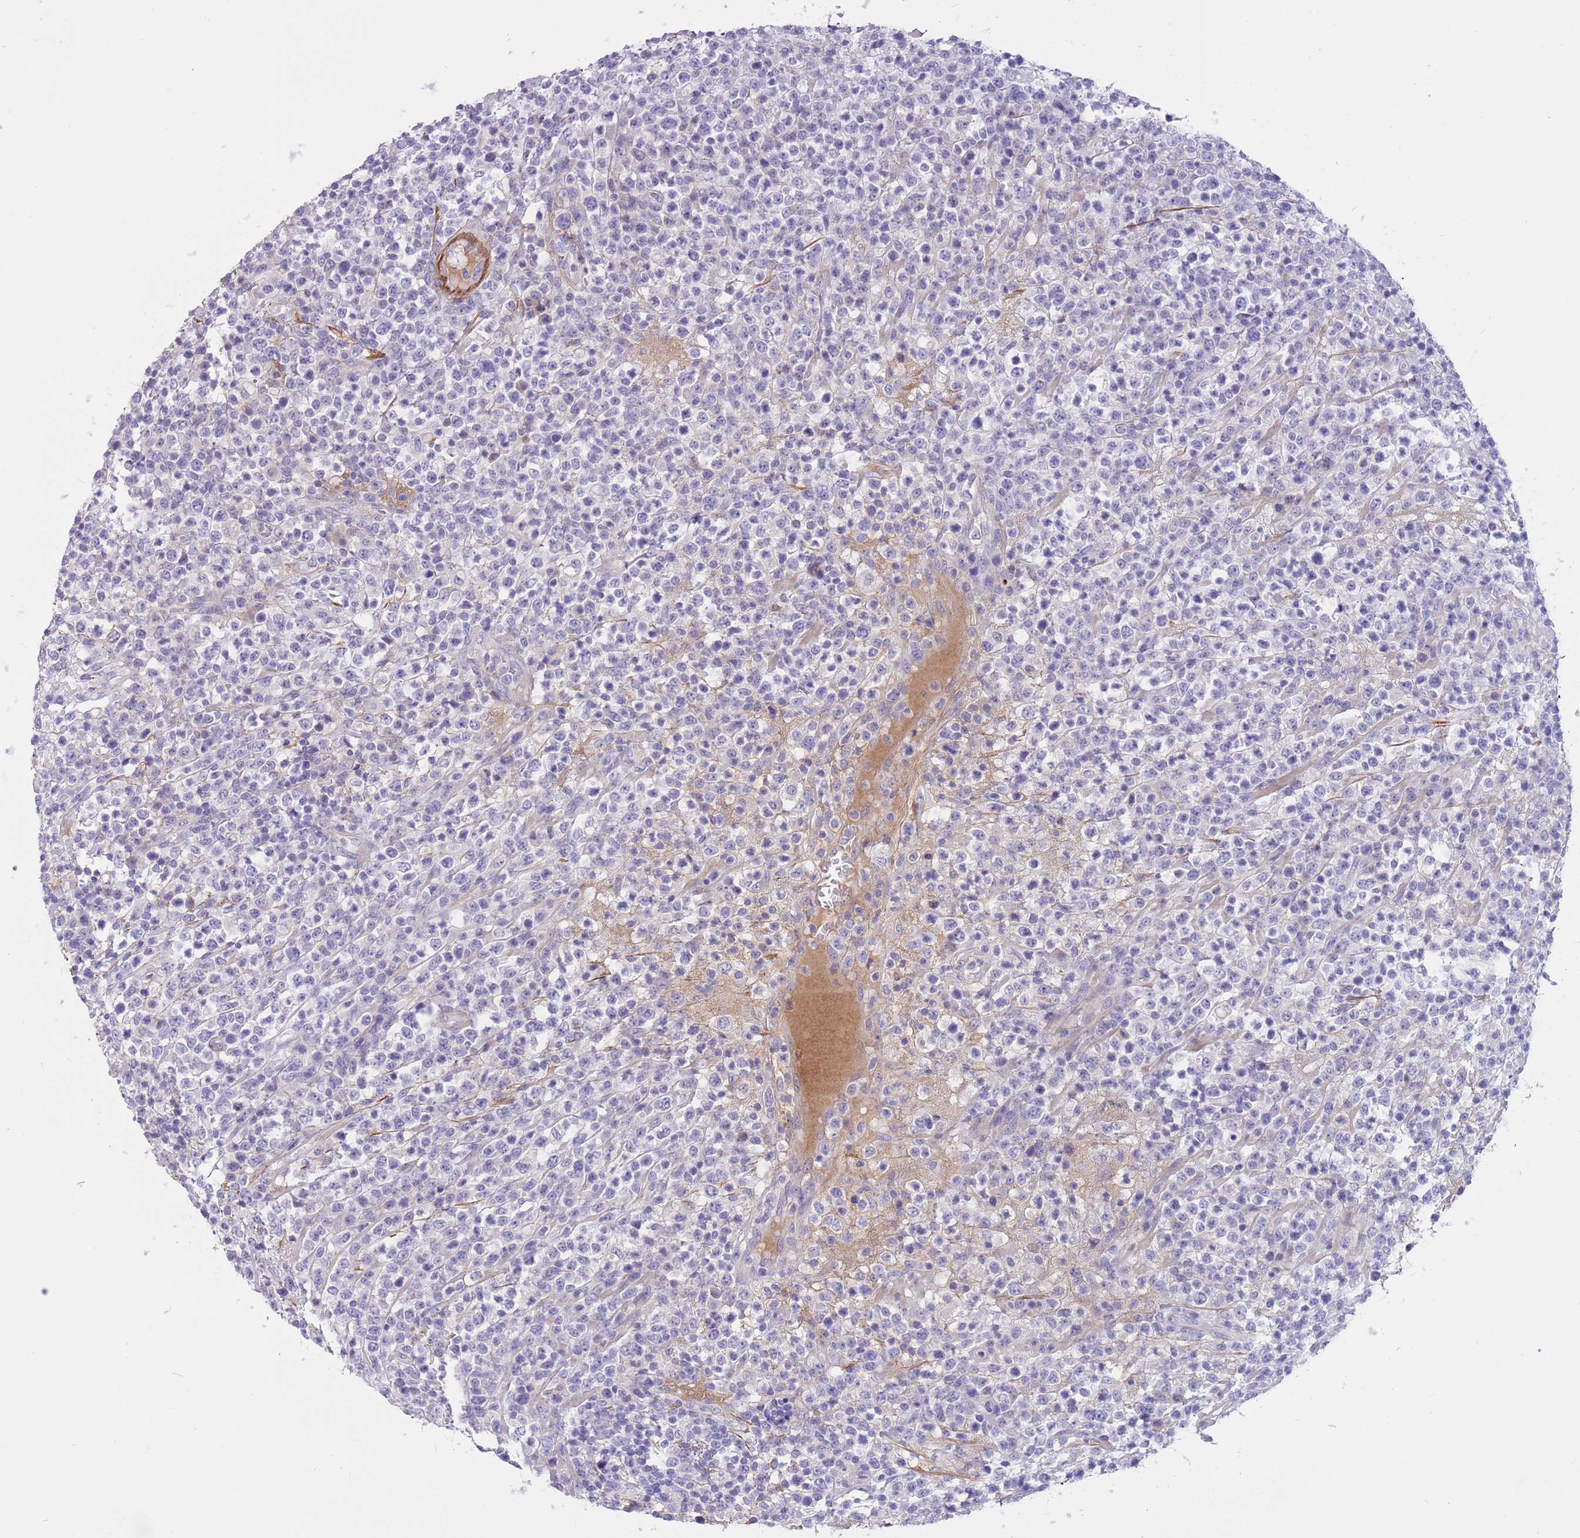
{"staining": {"intensity": "negative", "quantity": "none", "location": "none"}, "tissue": "lymphoma", "cell_type": "Tumor cells", "image_type": "cancer", "snomed": [{"axis": "morphology", "description": "Malignant lymphoma, non-Hodgkin's type, High grade"}, {"axis": "topography", "description": "Colon"}], "caption": "Immunohistochemistry (IHC) image of neoplastic tissue: lymphoma stained with DAB (3,3'-diaminobenzidine) exhibits no significant protein positivity in tumor cells.", "gene": "LEPROTL1", "patient": {"sex": "female", "age": 53}}